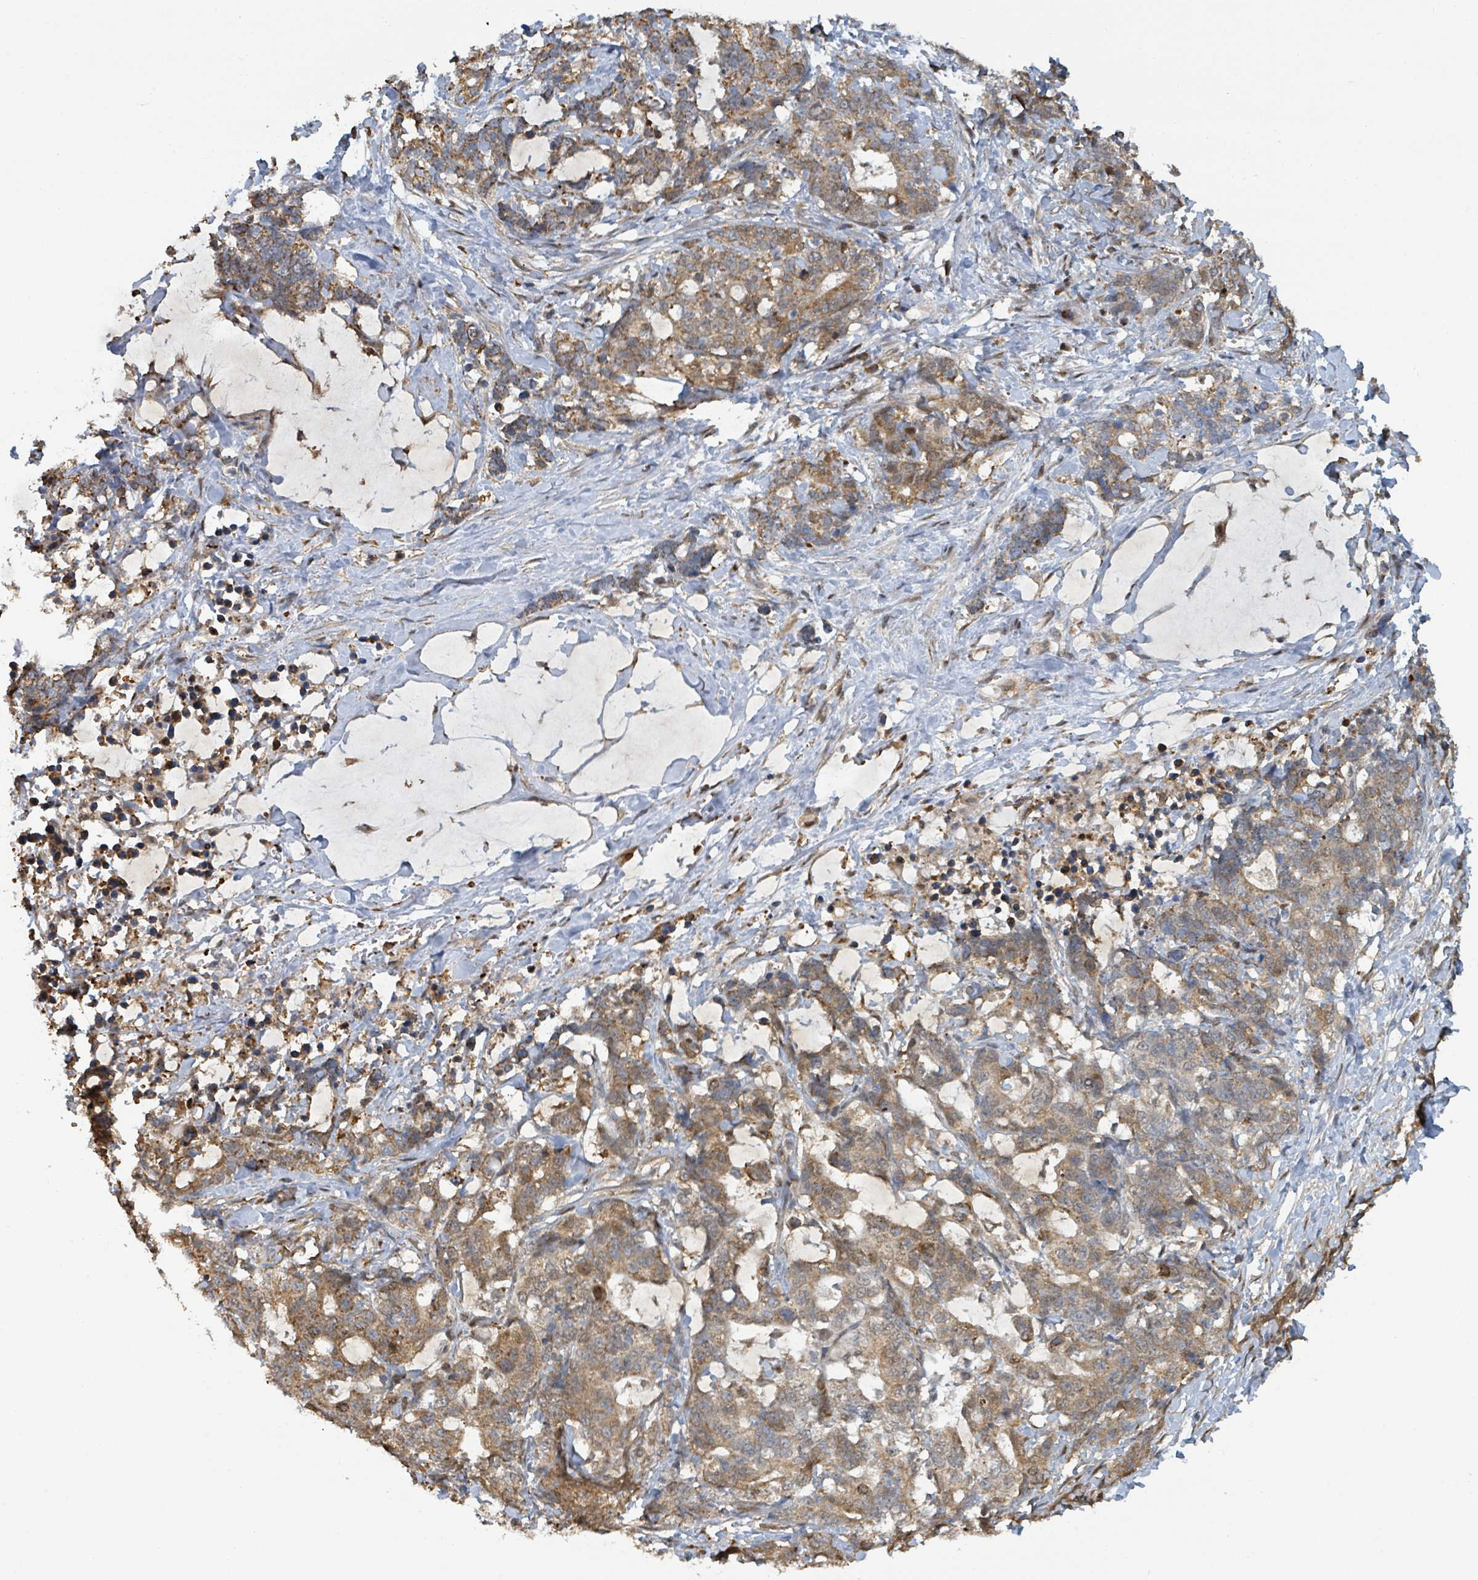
{"staining": {"intensity": "moderate", "quantity": ">75%", "location": "cytoplasmic/membranous"}, "tissue": "stomach cancer", "cell_type": "Tumor cells", "image_type": "cancer", "snomed": [{"axis": "morphology", "description": "Normal tissue, NOS"}, {"axis": "morphology", "description": "Adenocarcinoma, NOS"}, {"axis": "topography", "description": "Stomach"}], "caption": "High-magnification brightfield microscopy of stomach cancer (adenocarcinoma) stained with DAB (3,3'-diaminobenzidine) (brown) and counterstained with hematoxylin (blue). tumor cells exhibit moderate cytoplasmic/membranous staining is present in approximately>75% of cells.", "gene": "PSMB7", "patient": {"sex": "female", "age": 64}}